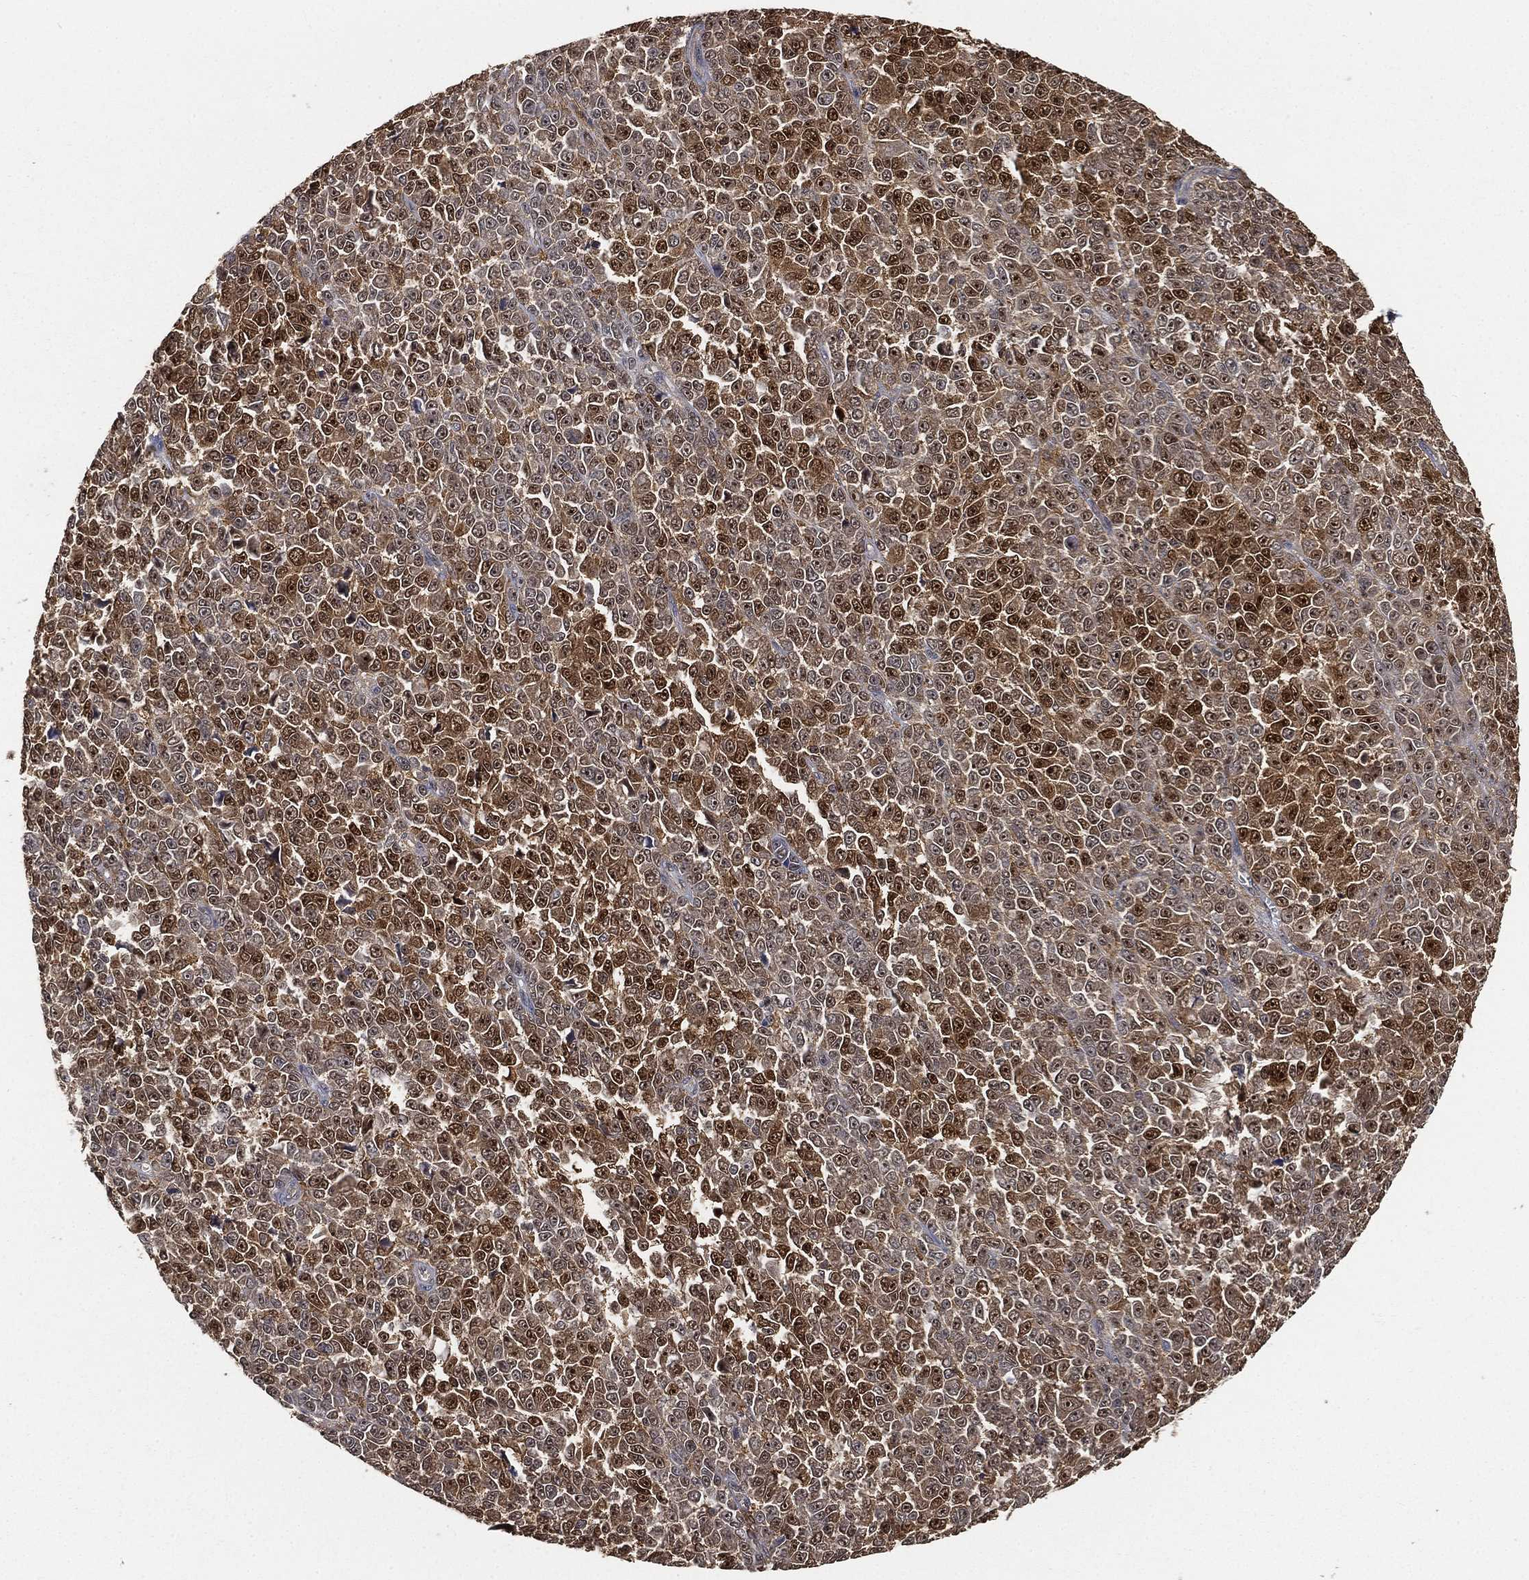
{"staining": {"intensity": "moderate", "quantity": "25%-75%", "location": "cytoplasmic/membranous,nuclear"}, "tissue": "melanoma", "cell_type": "Tumor cells", "image_type": "cancer", "snomed": [{"axis": "morphology", "description": "Malignant melanoma, NOS"}, {"axis": "topography", "description": "Skin"}], "caption": "Human malignant melanoma stained for a protein (brown) shows moderate cytoplasmic/membranous and nuclear positive staining in approximately 25%-75% of tumor cells.", "gene": "CRYL1", "patient": {"sex": "female", "age": 95}}